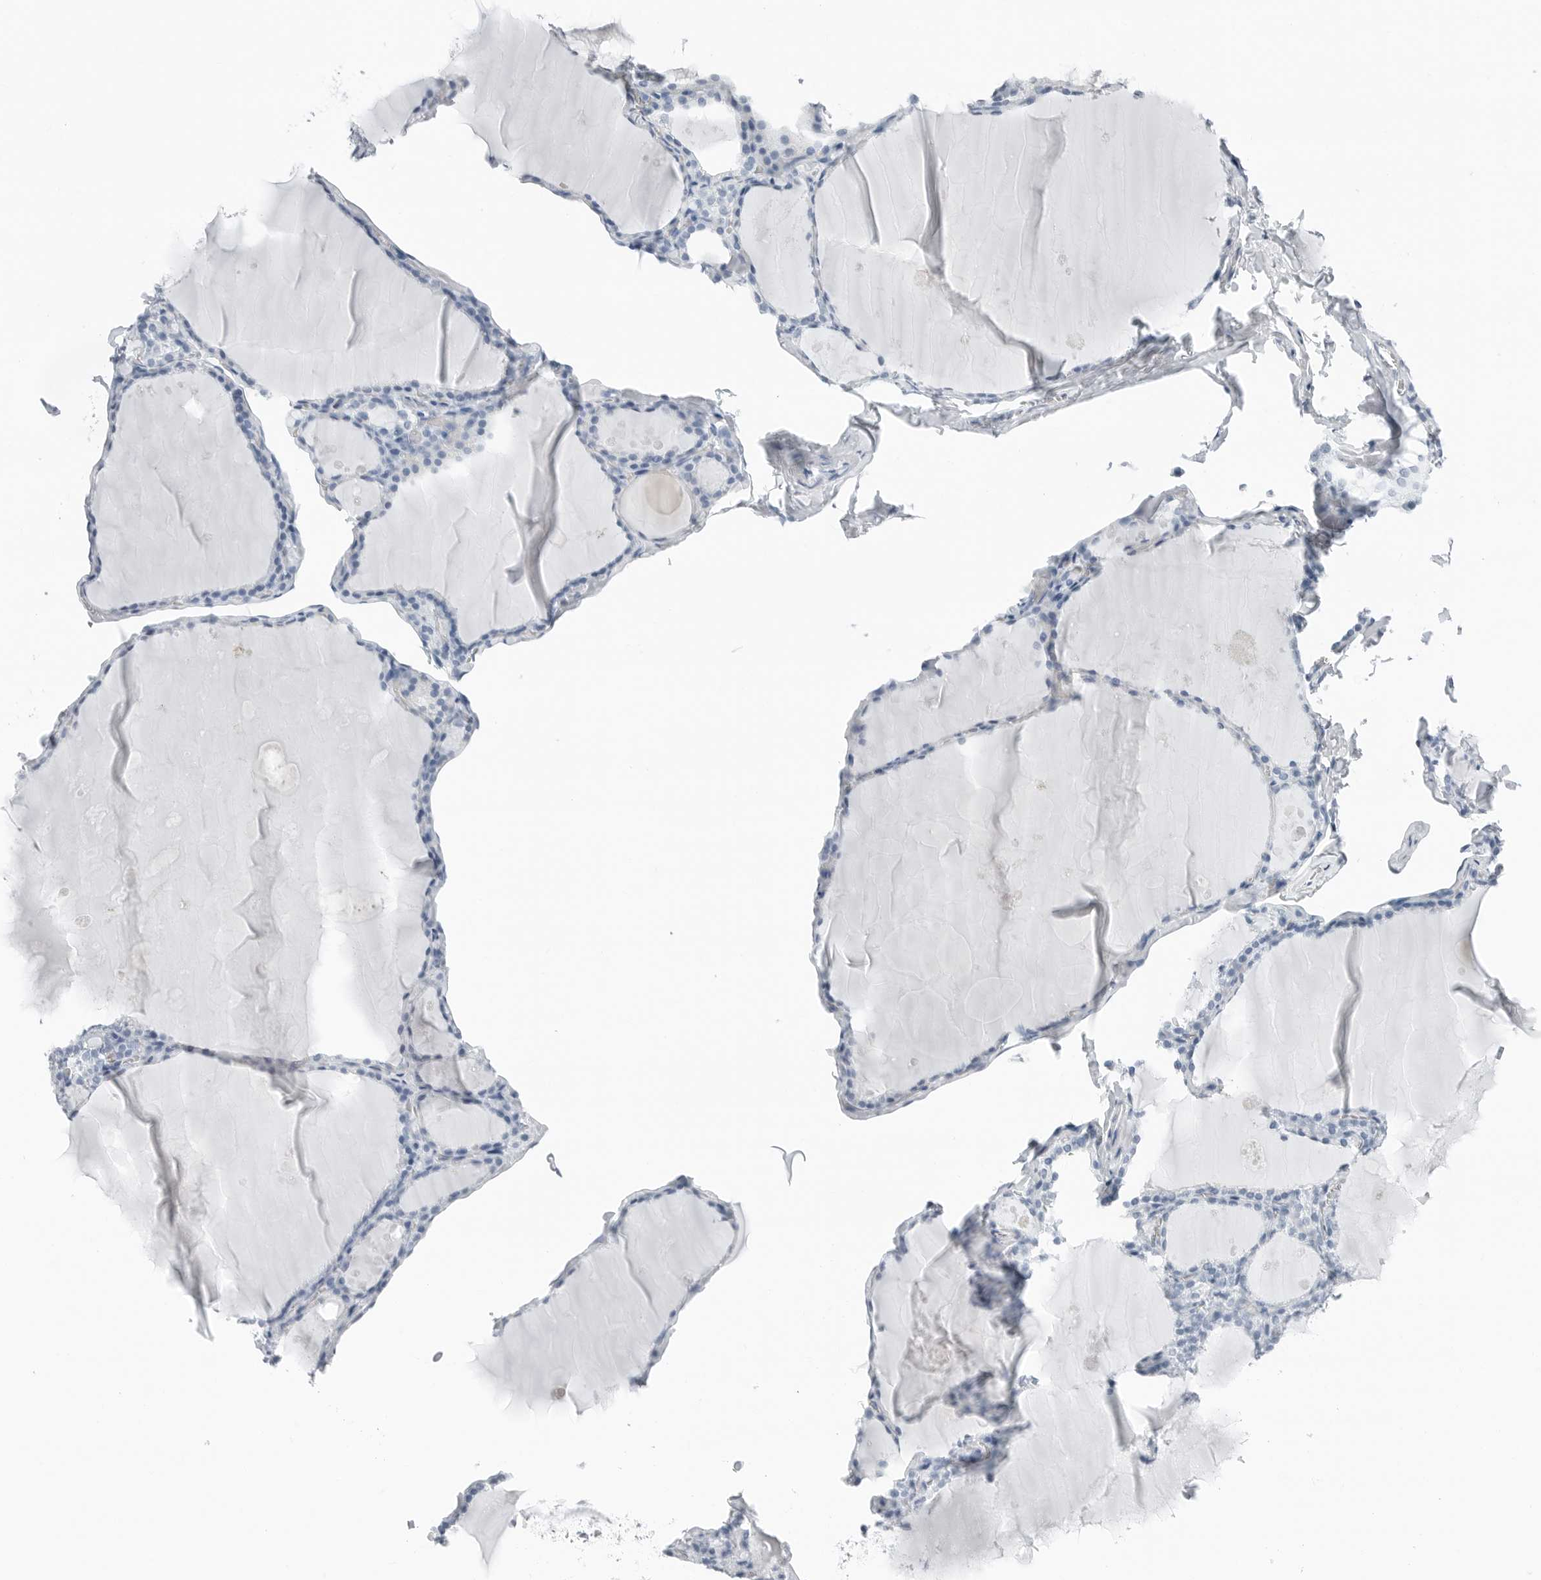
{"staining": {"intensity": "negative", "quantity": "none", "location": "none"}, "tissue": "thyroid gland", "cell_type": "Glandular cells", "image_type": "normal", "snomed": [{"axis": "morphology", "description": "Normal tissue, NOS"}, {"axis": "topography", "description": "Thyroid gland"}], "caption": "IHC of normal thyroid gland exhibits no expression in glandular cells.", "gene": "SLPI", "patient": {"sex": "male", "age": 56}}